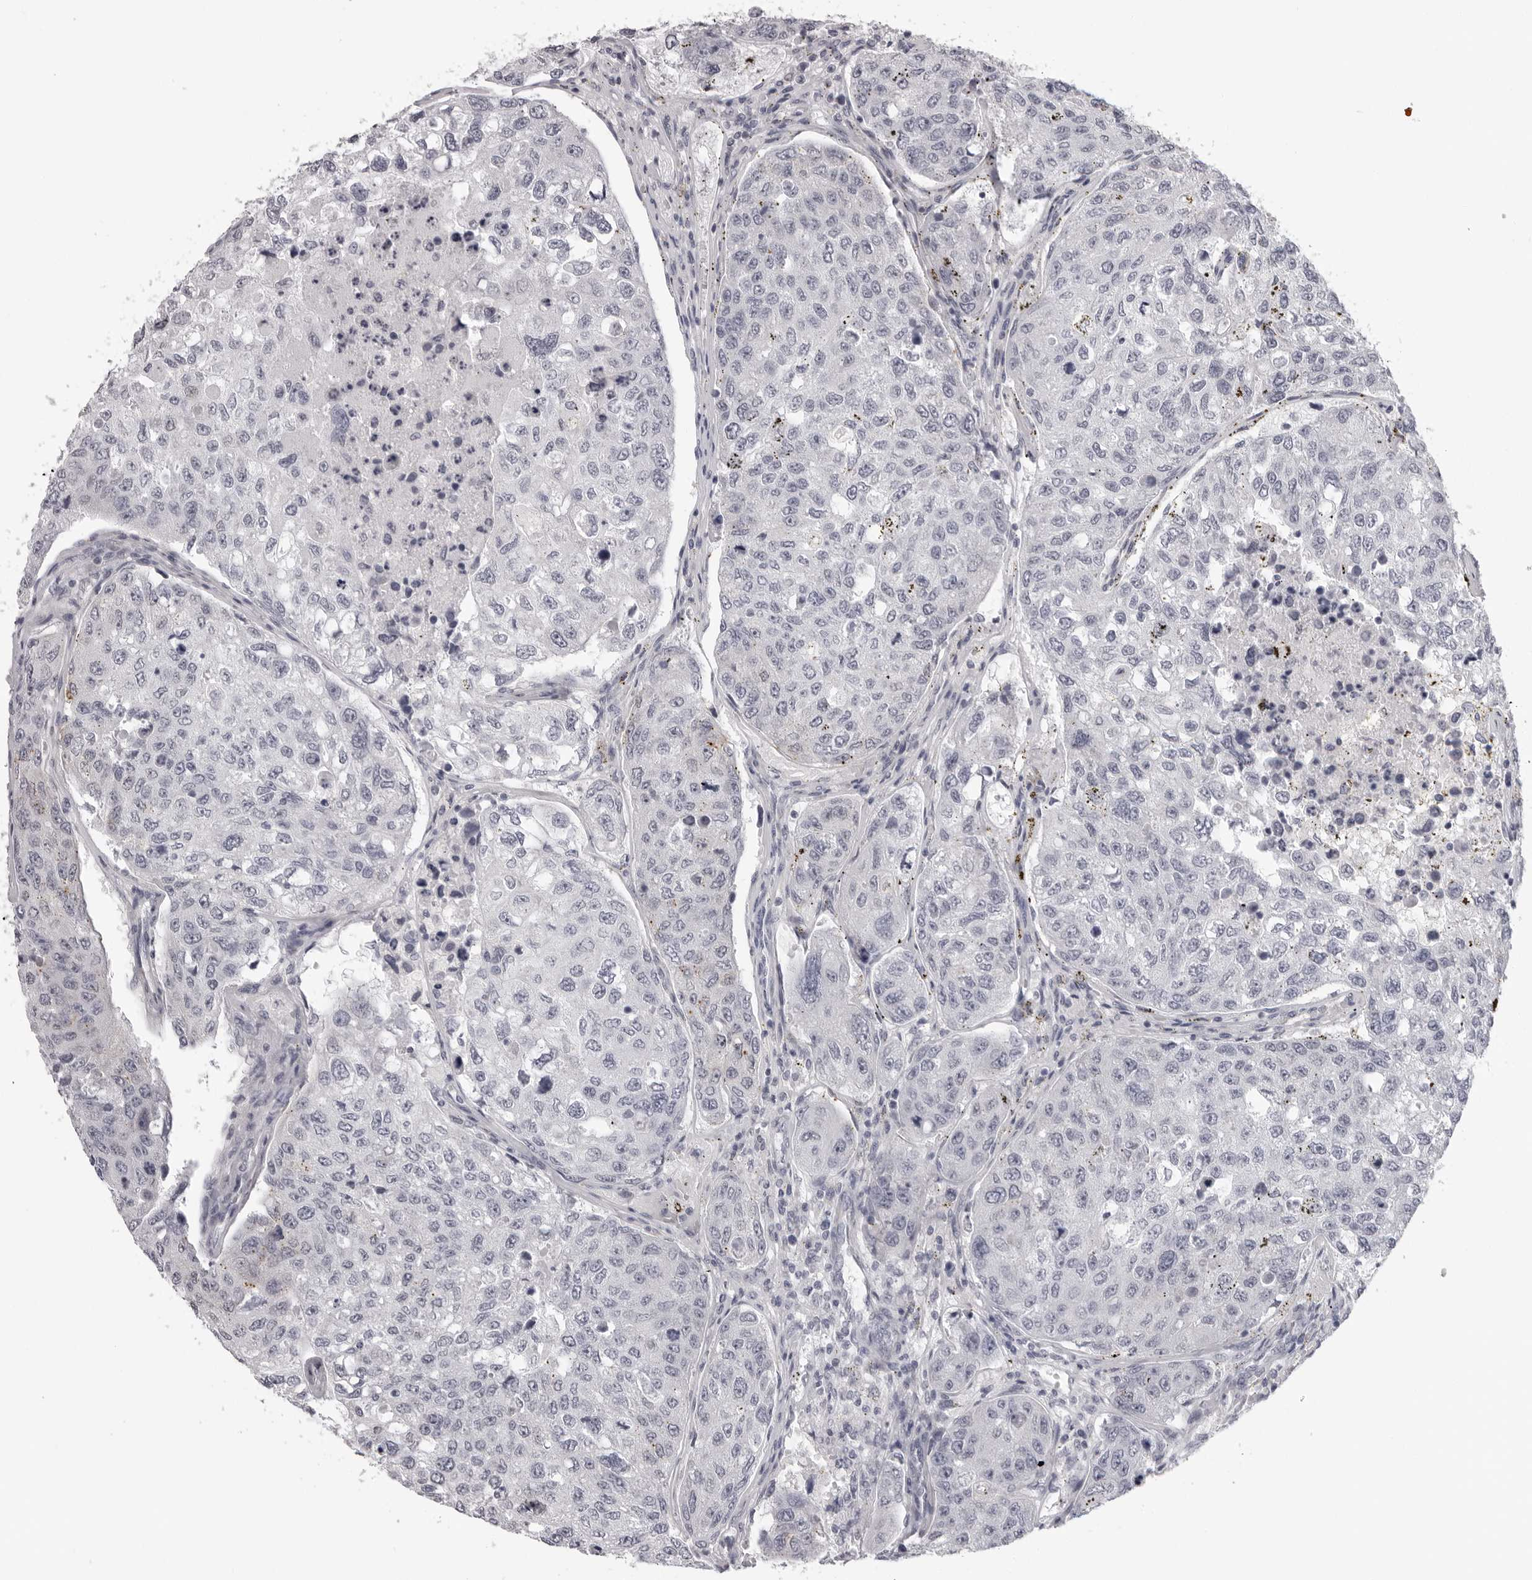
{"staining": {"intensity": "negative", "quantity": "none", "location": "none"}, "tissue": "urothelial cancer", "cell_type": "Tumor cells", "image_type": "cancer", "snomed": [{"axis": "morphology", "description": "Urothelial carcinoma, High grade"}, {"axis": "topography", "description": "Lymph node"}, {"axis": "topography", "description": "Urinary bladder"}], "caption": "Immunohistochemistry micrograph of neoplastic tissue: high-grade urothelial carcinoma stained with DAB displays no significant protein staining in tumor cells.", "gene": "DNALI1", "patient": {"sex": "male", "age": 51}}